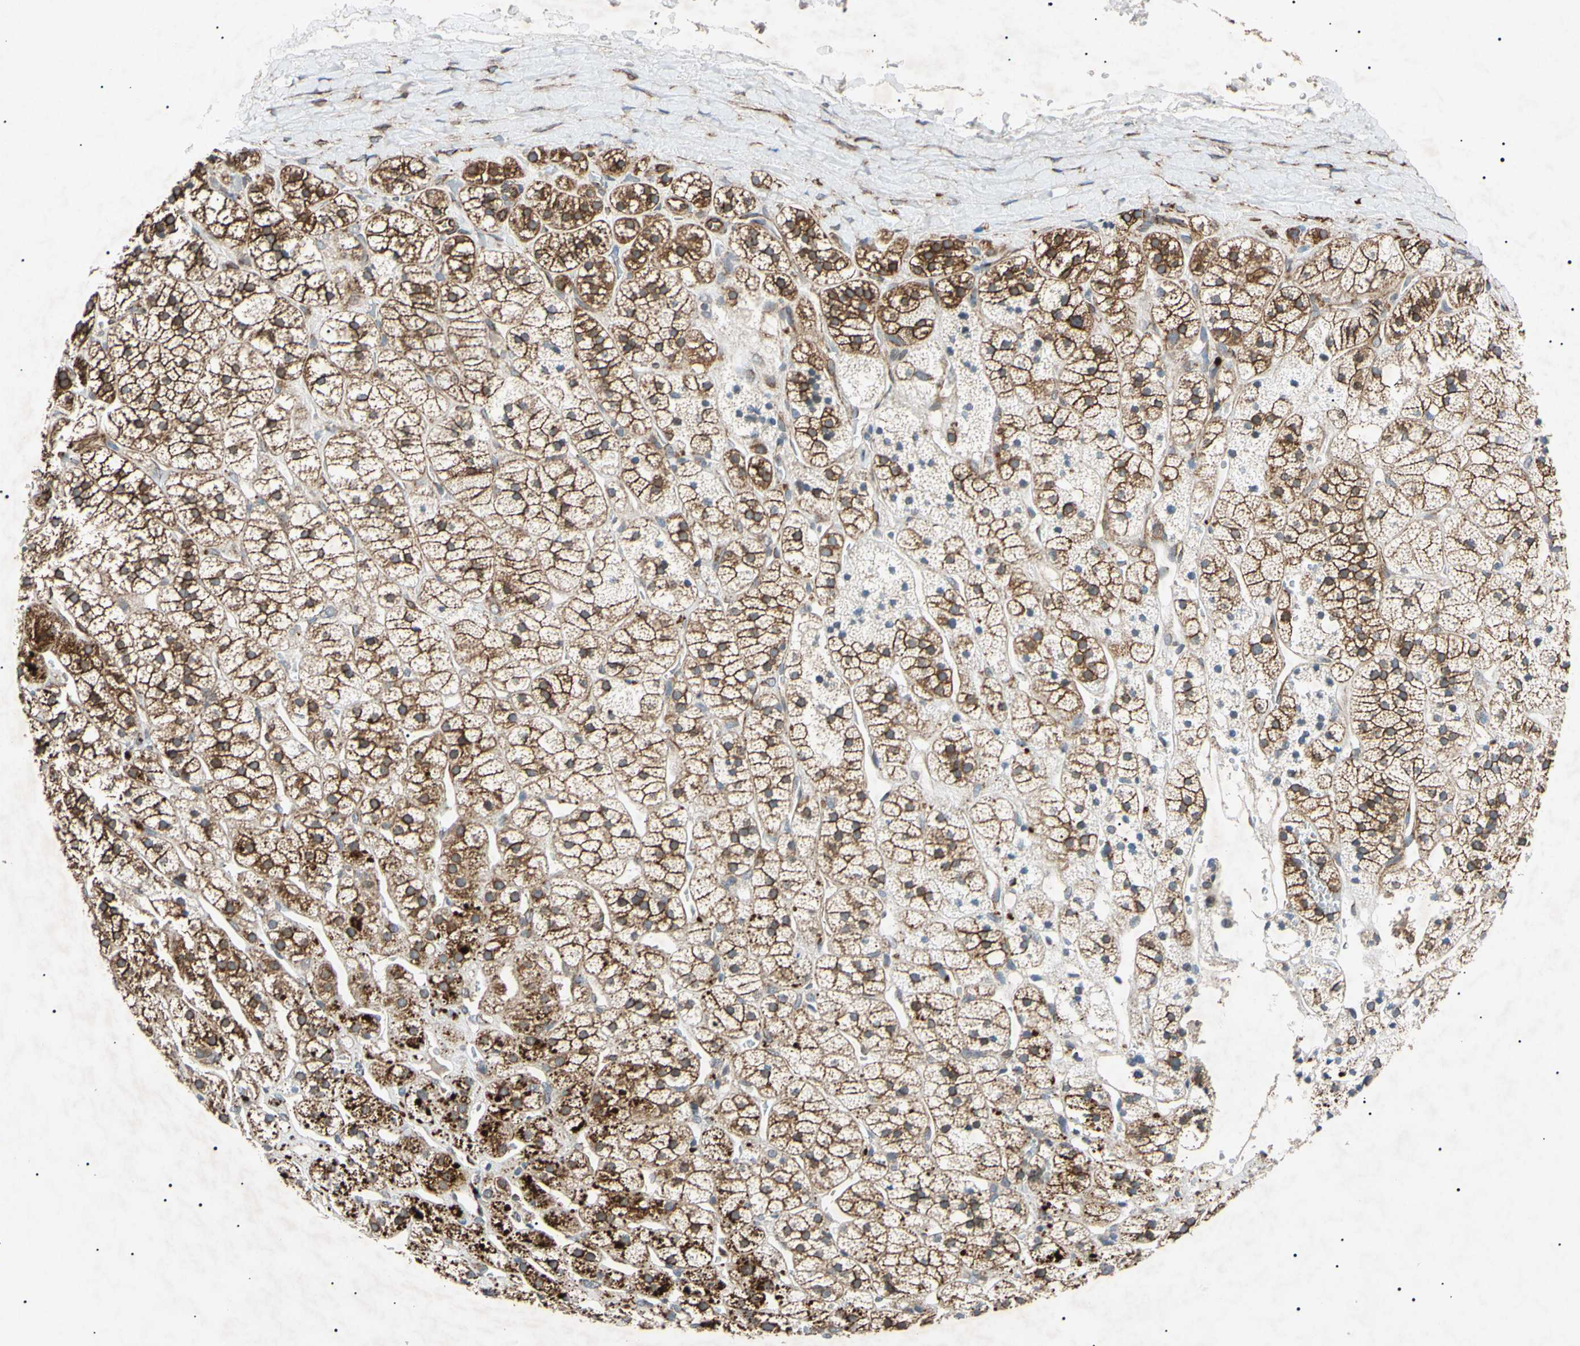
{"staining": {"intensity": "moderate", "quantity": ">75%", "location": "cytoplasmic/membranous"}, "tissue": "adrenal gland", "cell_type": "Glandular cells", "image_type": "normal", "snomed": [{"axis": "morphology", "description": "Normal tissue, NOS"}, {"axis": "topography", "description": "Adrenal gland"}], "caption": "A high-resolution micrograph shows immunohistochemistry (IHC) staining of unremarkable adrenal gland, which reveals moderate cytoplasmic/membranous positivity in about >75% of glandular cells.", "gene": "TUBB4A", "patient": {"sex": "male", "age": 56}}